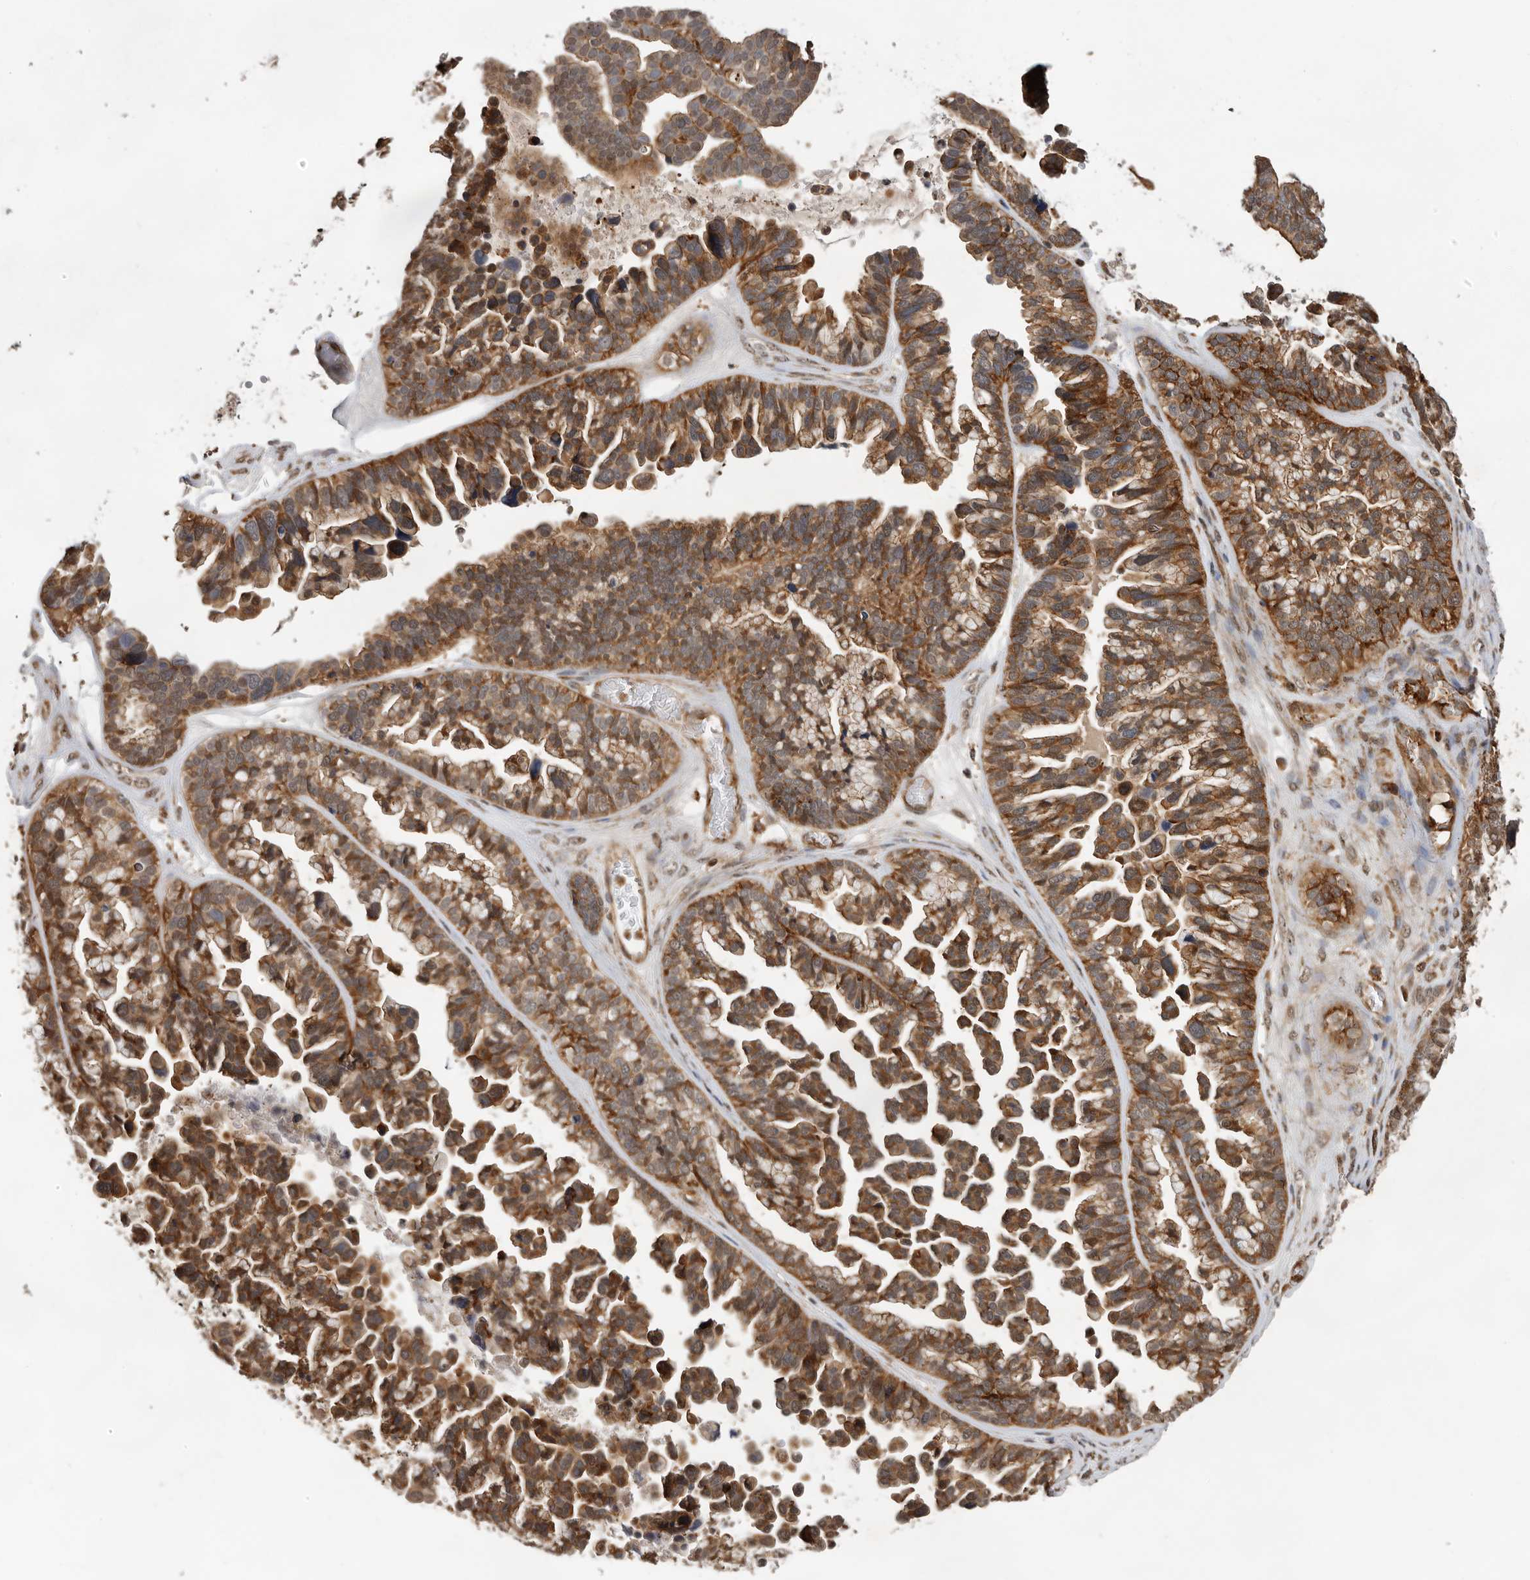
{"staining": {"intensity": "moderate", "quantity": ">75%", "location": "cytoplasmic/membranous"}, "tissue": "ovarian cancer", "cell_type": "Tumor cells", "image_type": "cancer", "snomed": [{"axis": "morphology", "description": "Cystadenocarcinoma, serous, NOS"}, {"axis": "topography", "description": "Ovary"}], "caption": "Immunohistochemistry (DAB (3,3'-diaminobenzidine)) staining of ovarian serous cystadenocarcinoma reveals moderate cytoplasmic/membranous protein staining in approximately >75% of tumor cells.", "gene": "RNF157", "patient": {"sex": "female", "age": 56}}